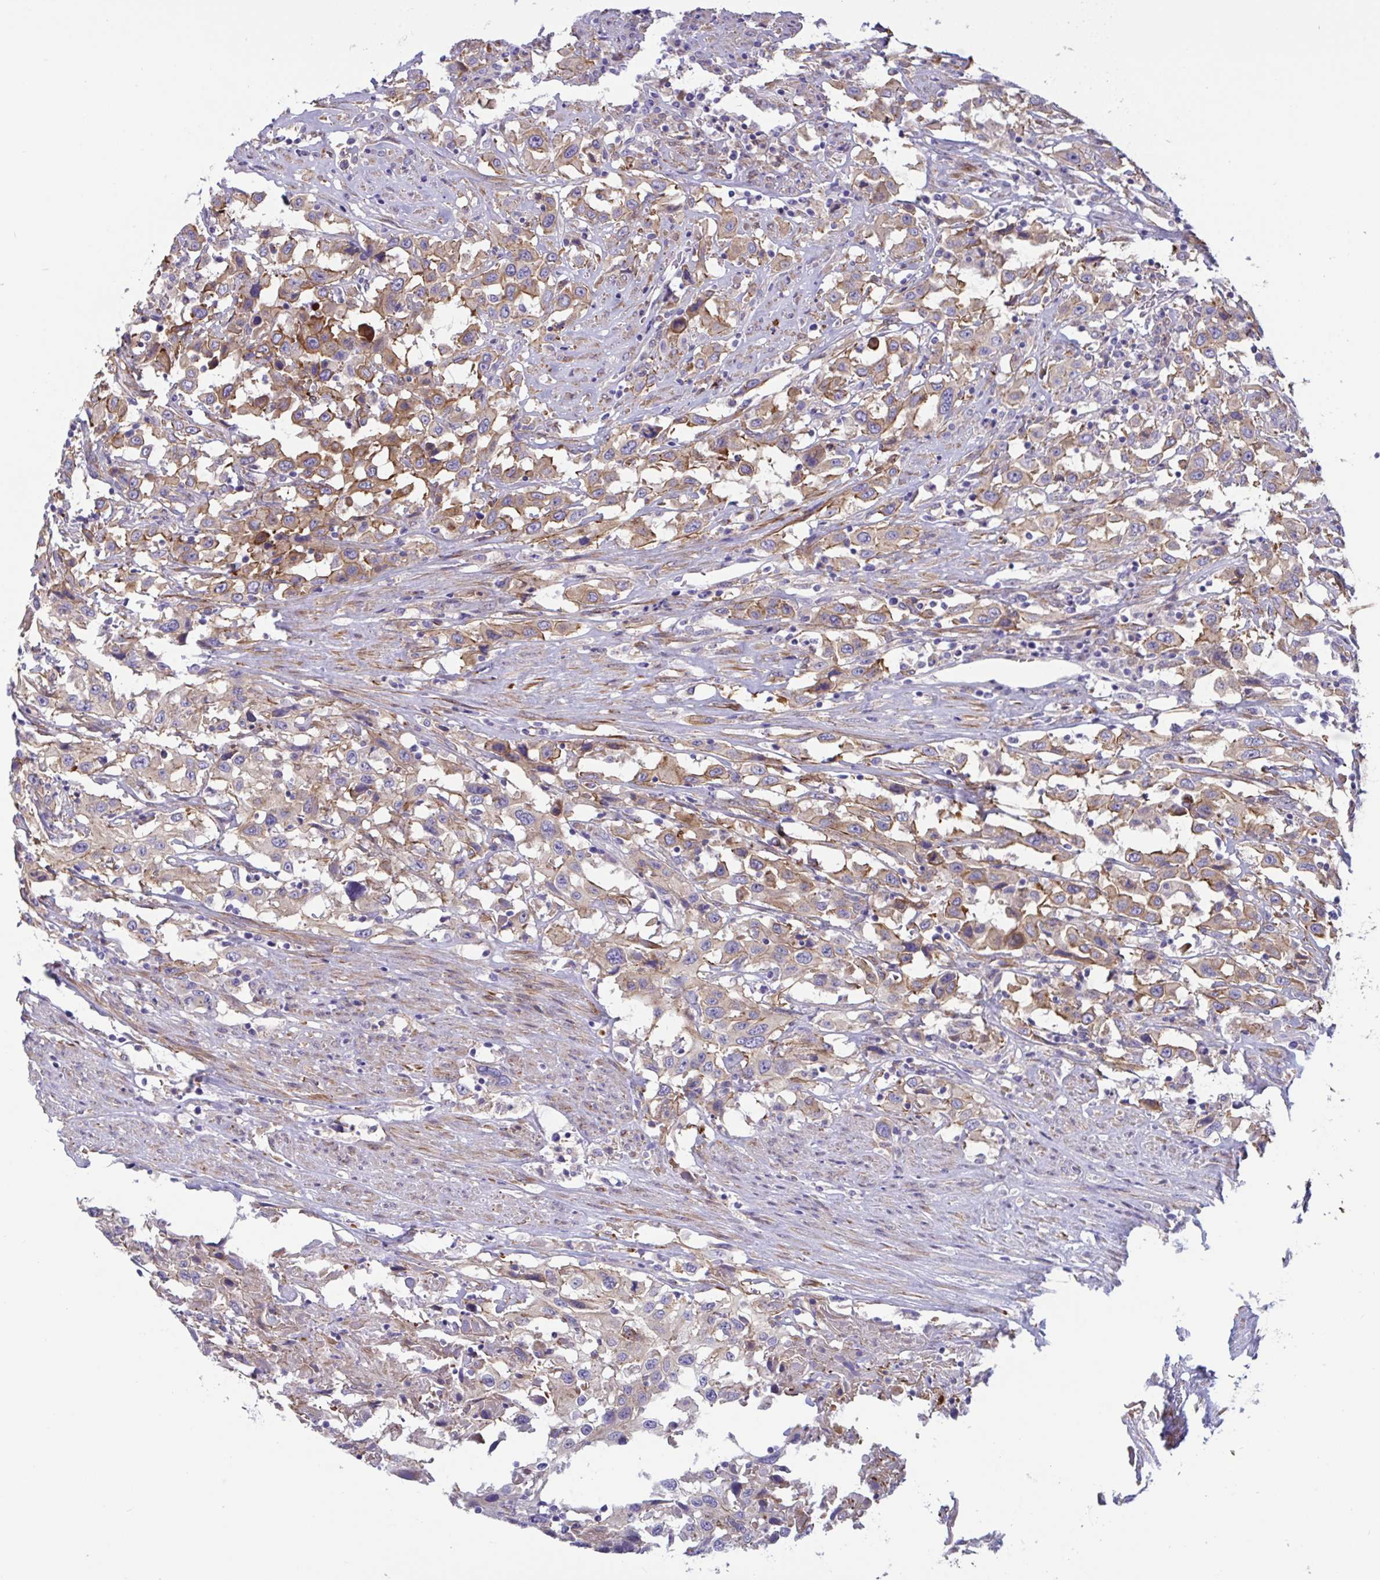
{"staining": {"intensity": "moderate", "quantity": "25%-75%", "location": "cytoplasmic/membranous"}, "tissue": "urothelial cancer", "cell_type": "Tumor cells", "image_type": "cancer", "snomed": [{"axis": "morphology", "description": "Urothelial carcinoma, High grade"}, {"axis": "topography", "description": "Urinary bladder"}], "caption": "IHC histopathology image of human high-grade urothelial carcinoma stained for a protein (brown), which displays medium levels of moderate cytoplasmic/membranous positivity in about 25%-75% of tumor cells.", "gene": "OXLD1", "patient": {"sex": "male", "age": 61}}